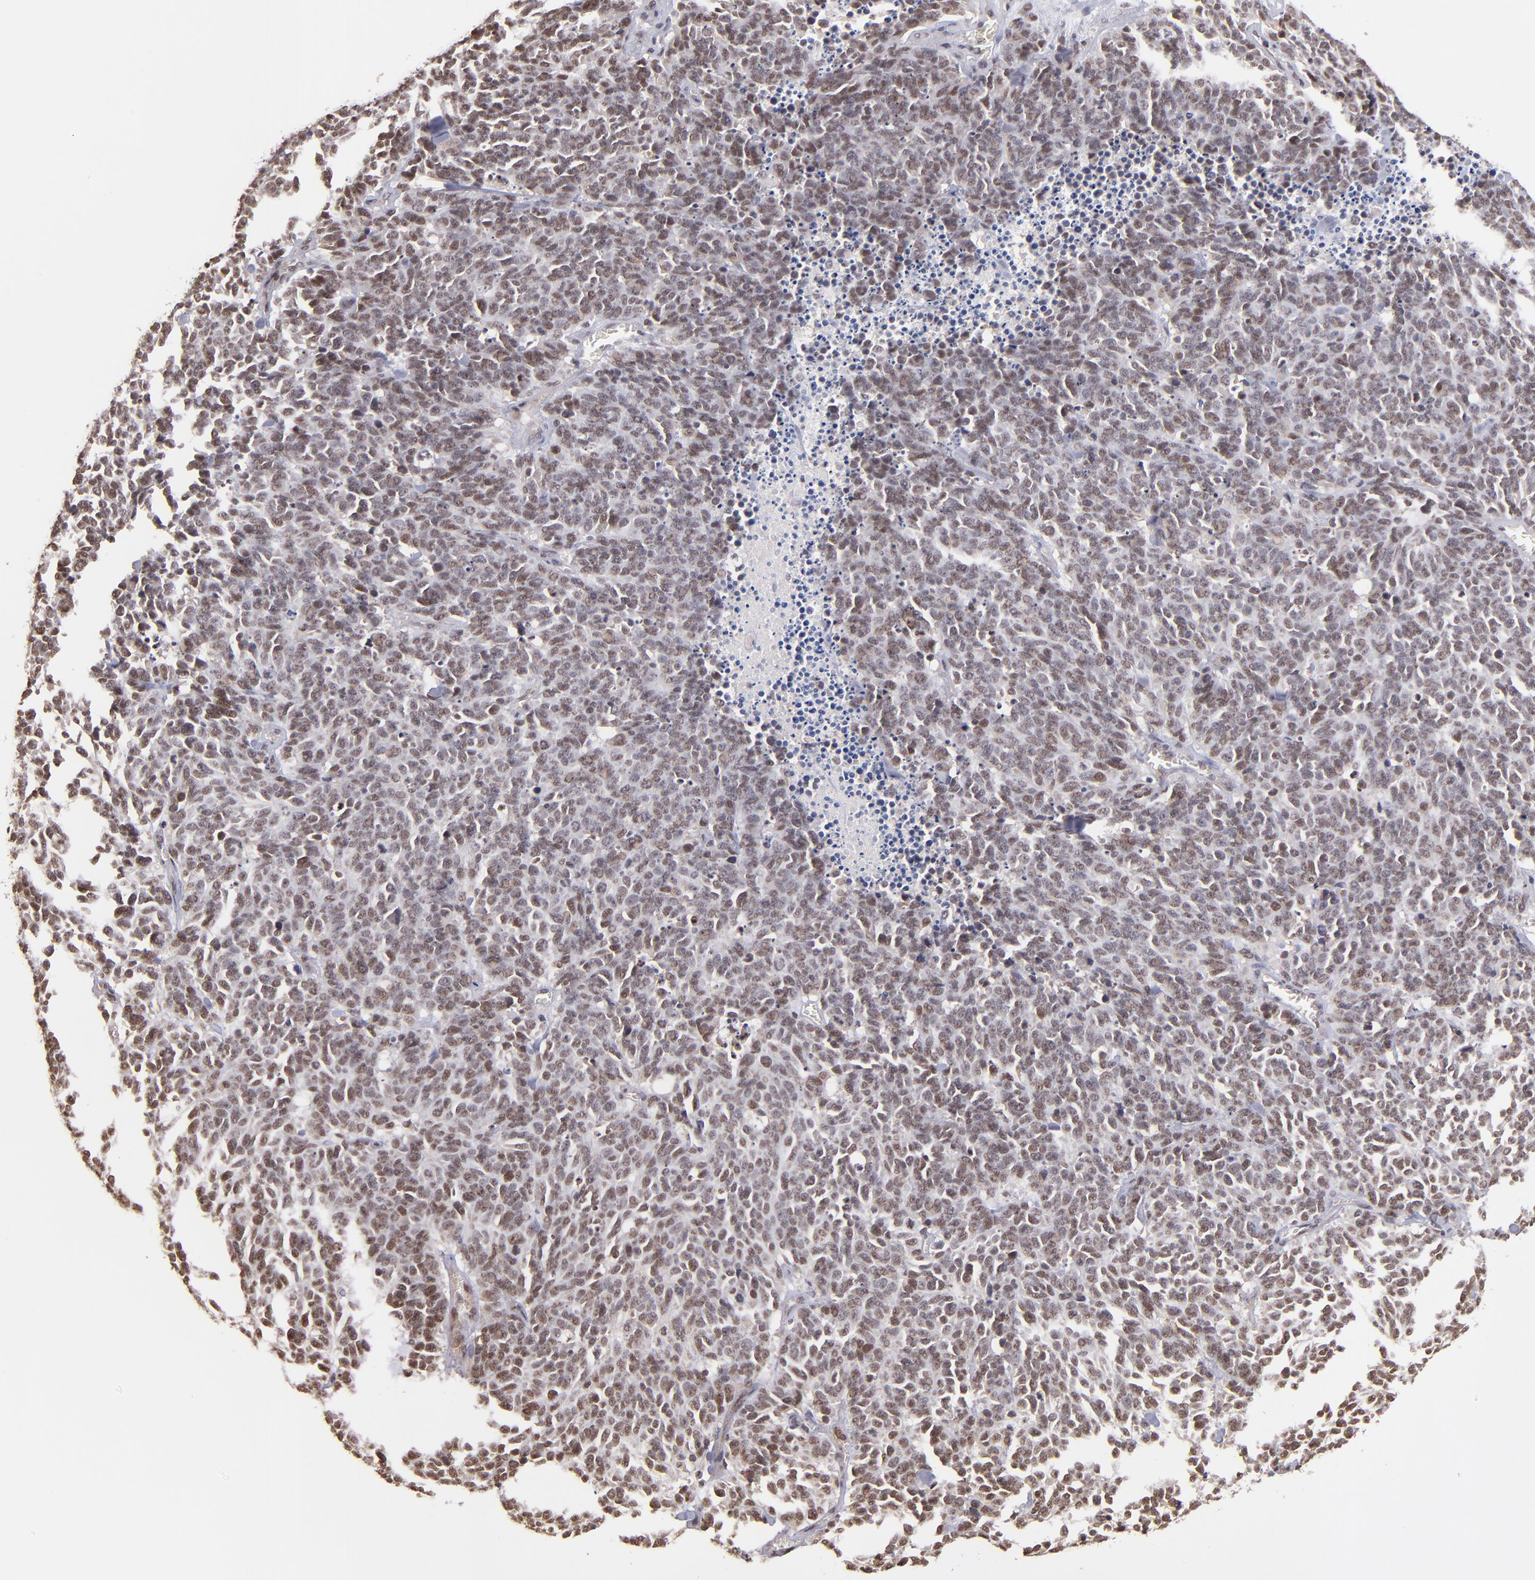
{"staining": {"intensity": "weak", "quantity": "25%-75%", "location": "nuclear"}, "tissue": "lung cancer", "cell_type": "Tumor cells", "image_type": "cancer", "snomed": [{"axis": "morphology", "description": "Neoplasm, malignant, NOS"}, {"axis": "topography", "description": "Lung"}], "caption": "High-power microscopy captured an immunohistochemistry (IHC) image of lung cancer (neoplasm (malignant)), revealing weak nuclear expression in approximately 25%-75% of tumor cells.", "gene": "TERF2", "patient": {"sex": "female", "age": 58}}